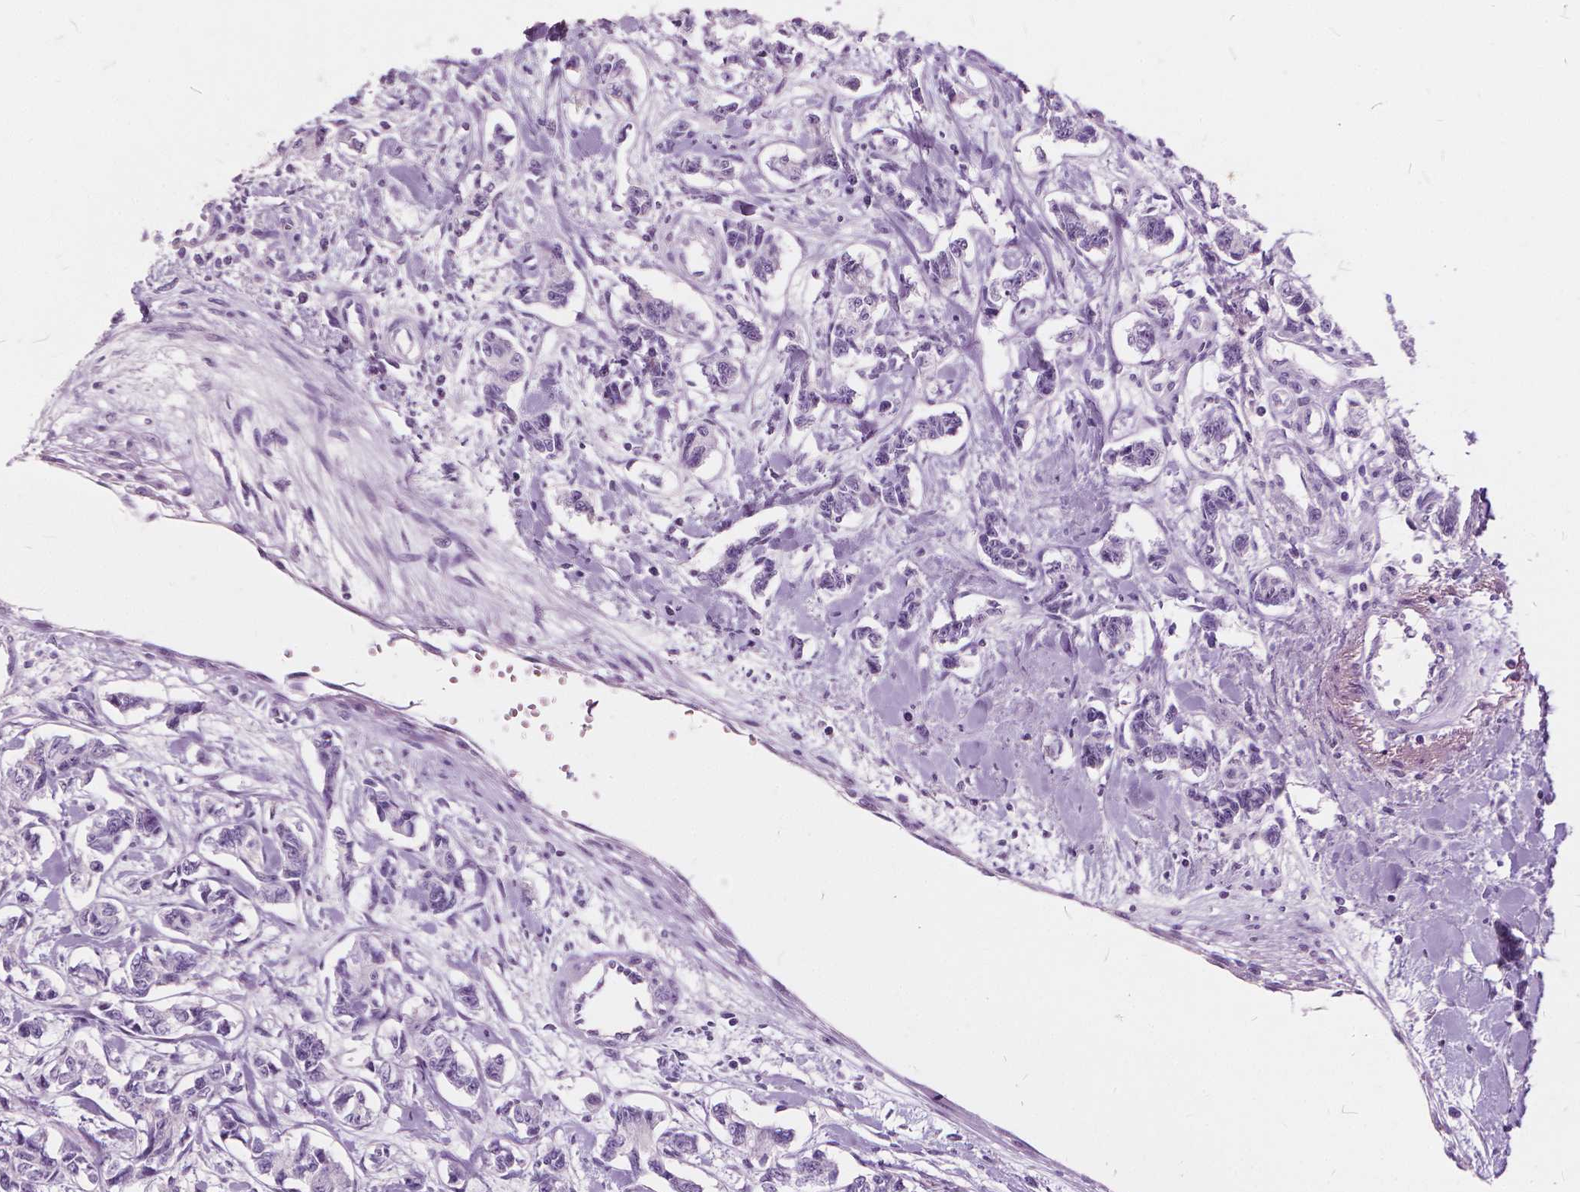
{"staining": {"intensity": "negative", "quantity": "none", "location": "none"}, "tissue": "carcinoid", "cell_type": "Tumor cells", "image_type": "cancer", "snomed": [{"axis": "morphology", "description": "Carcinoid, malignant, NOS"}, {"axis": "topography", "description": "Kidney"}], "caption": "Carcinoid was stained to show a protein in brown. There is no significant staining in tumor cells.", "gene": "DNM1", "patient": {"sex": "female", "age": 41}}